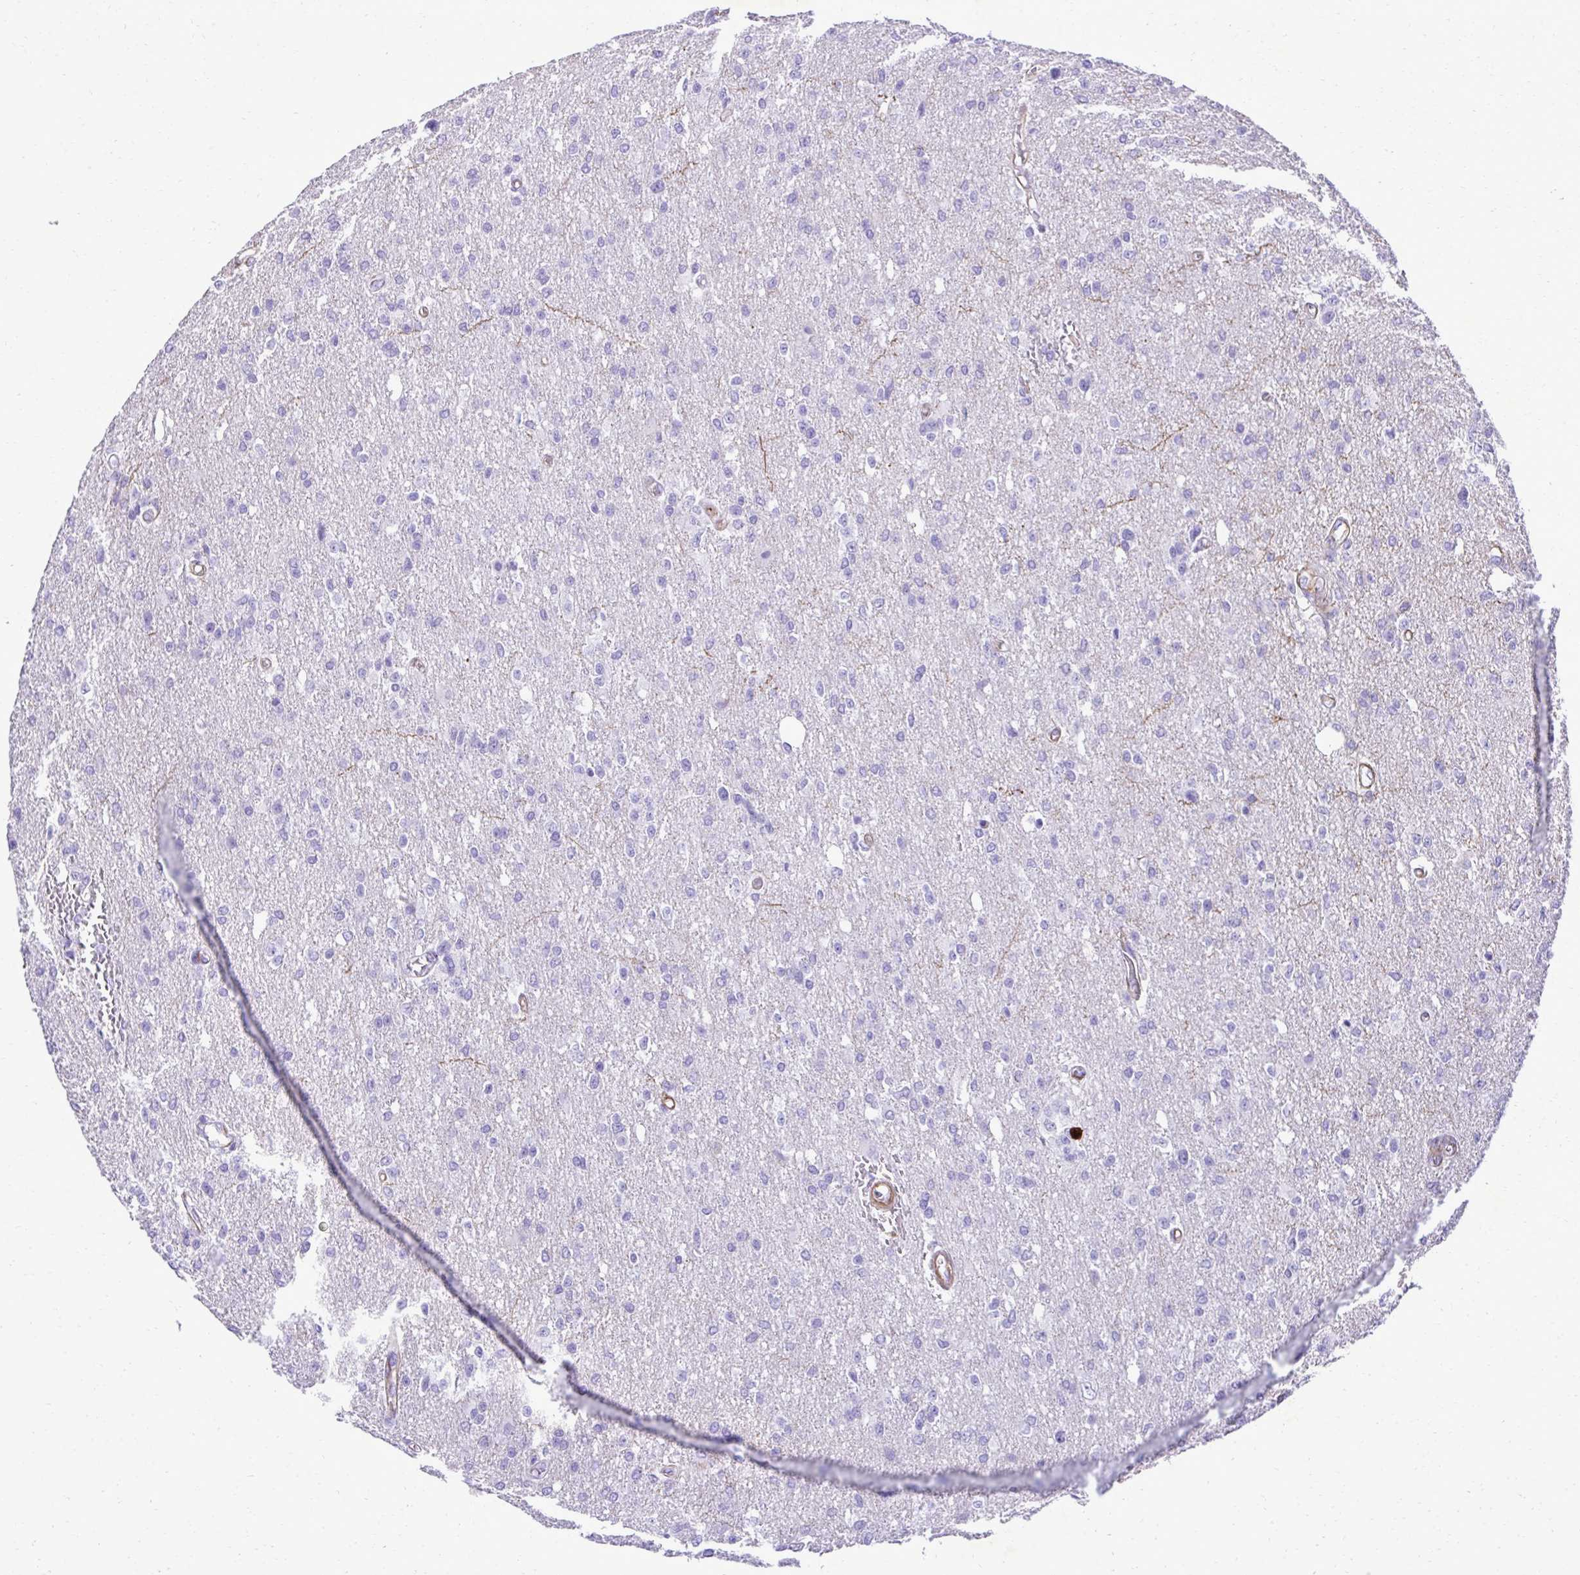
{"staining": {"intensity": "negative", "quantity": "none", "location": "none"}, "tissue": "glioma", "cell_type": "Tumor cells", "image_type": "cancer", "snomed": [{"axis": "morphology", "description": "Glioma, malignant, Low grade"}, {"axis": "topography", "description": "Brain"}], "caption": "Tumor cells show no significant protein expression in glioma.", "gene": "PITPNM3", "patient": {"sex": "male", "age": 26}}